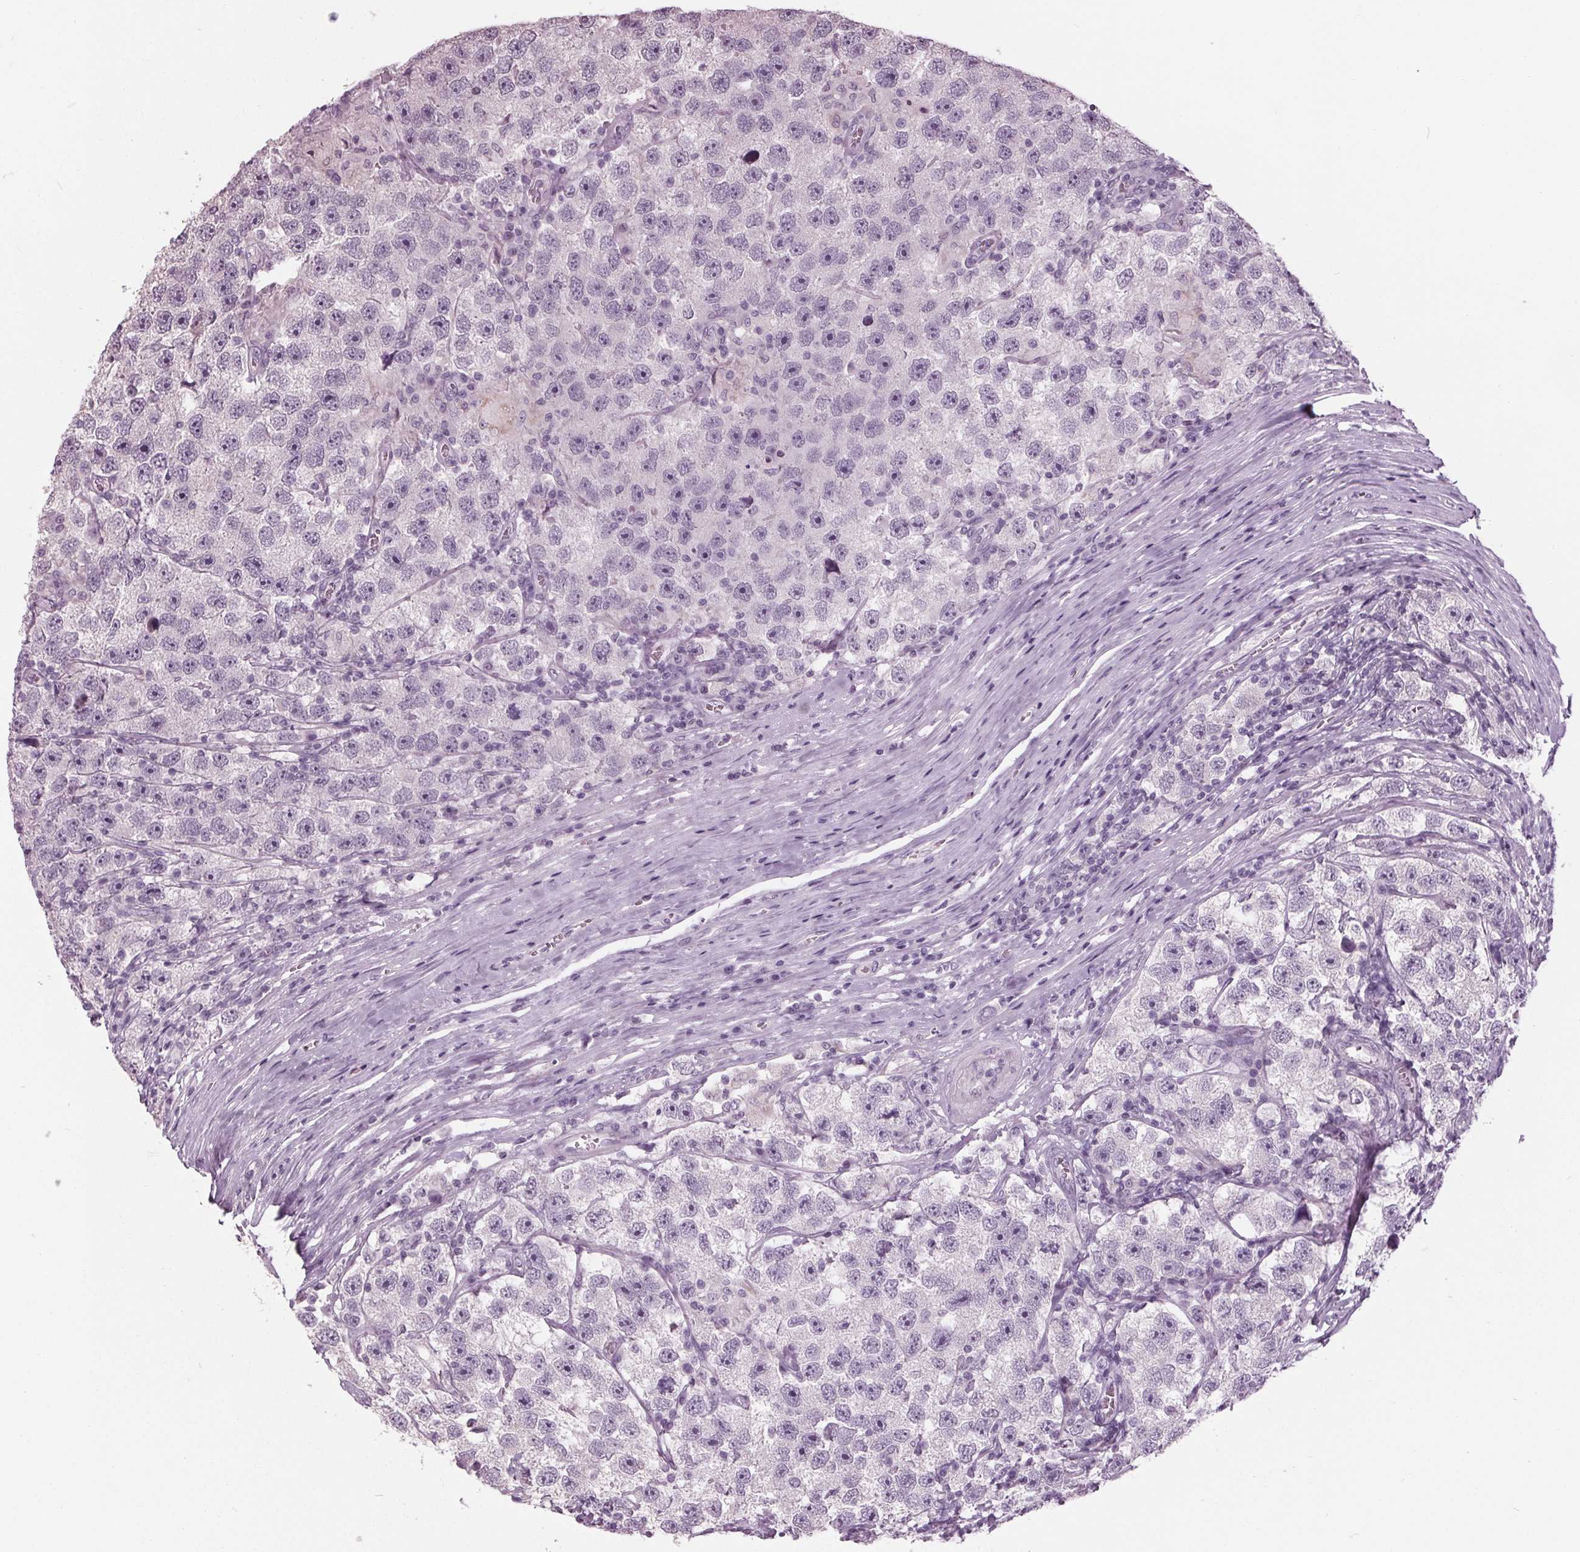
{"staining": {"intensity": "negative", "quantity": "none", "location": "none"}, "tissue": "testis cancer", "cell_type": "Tumor cells", "image_type": "cancer", "snomed": [{"axis": "morphology", "description": "Seminoma, NOS"}, {"axis": "topography", "description": "Testis"}], "caption": "Histopathology image shows no protein expression in tumor cells of testis seminoma tissue.", "gene": "TNNC2", "patient": {"sex": "male", "age": 26}}